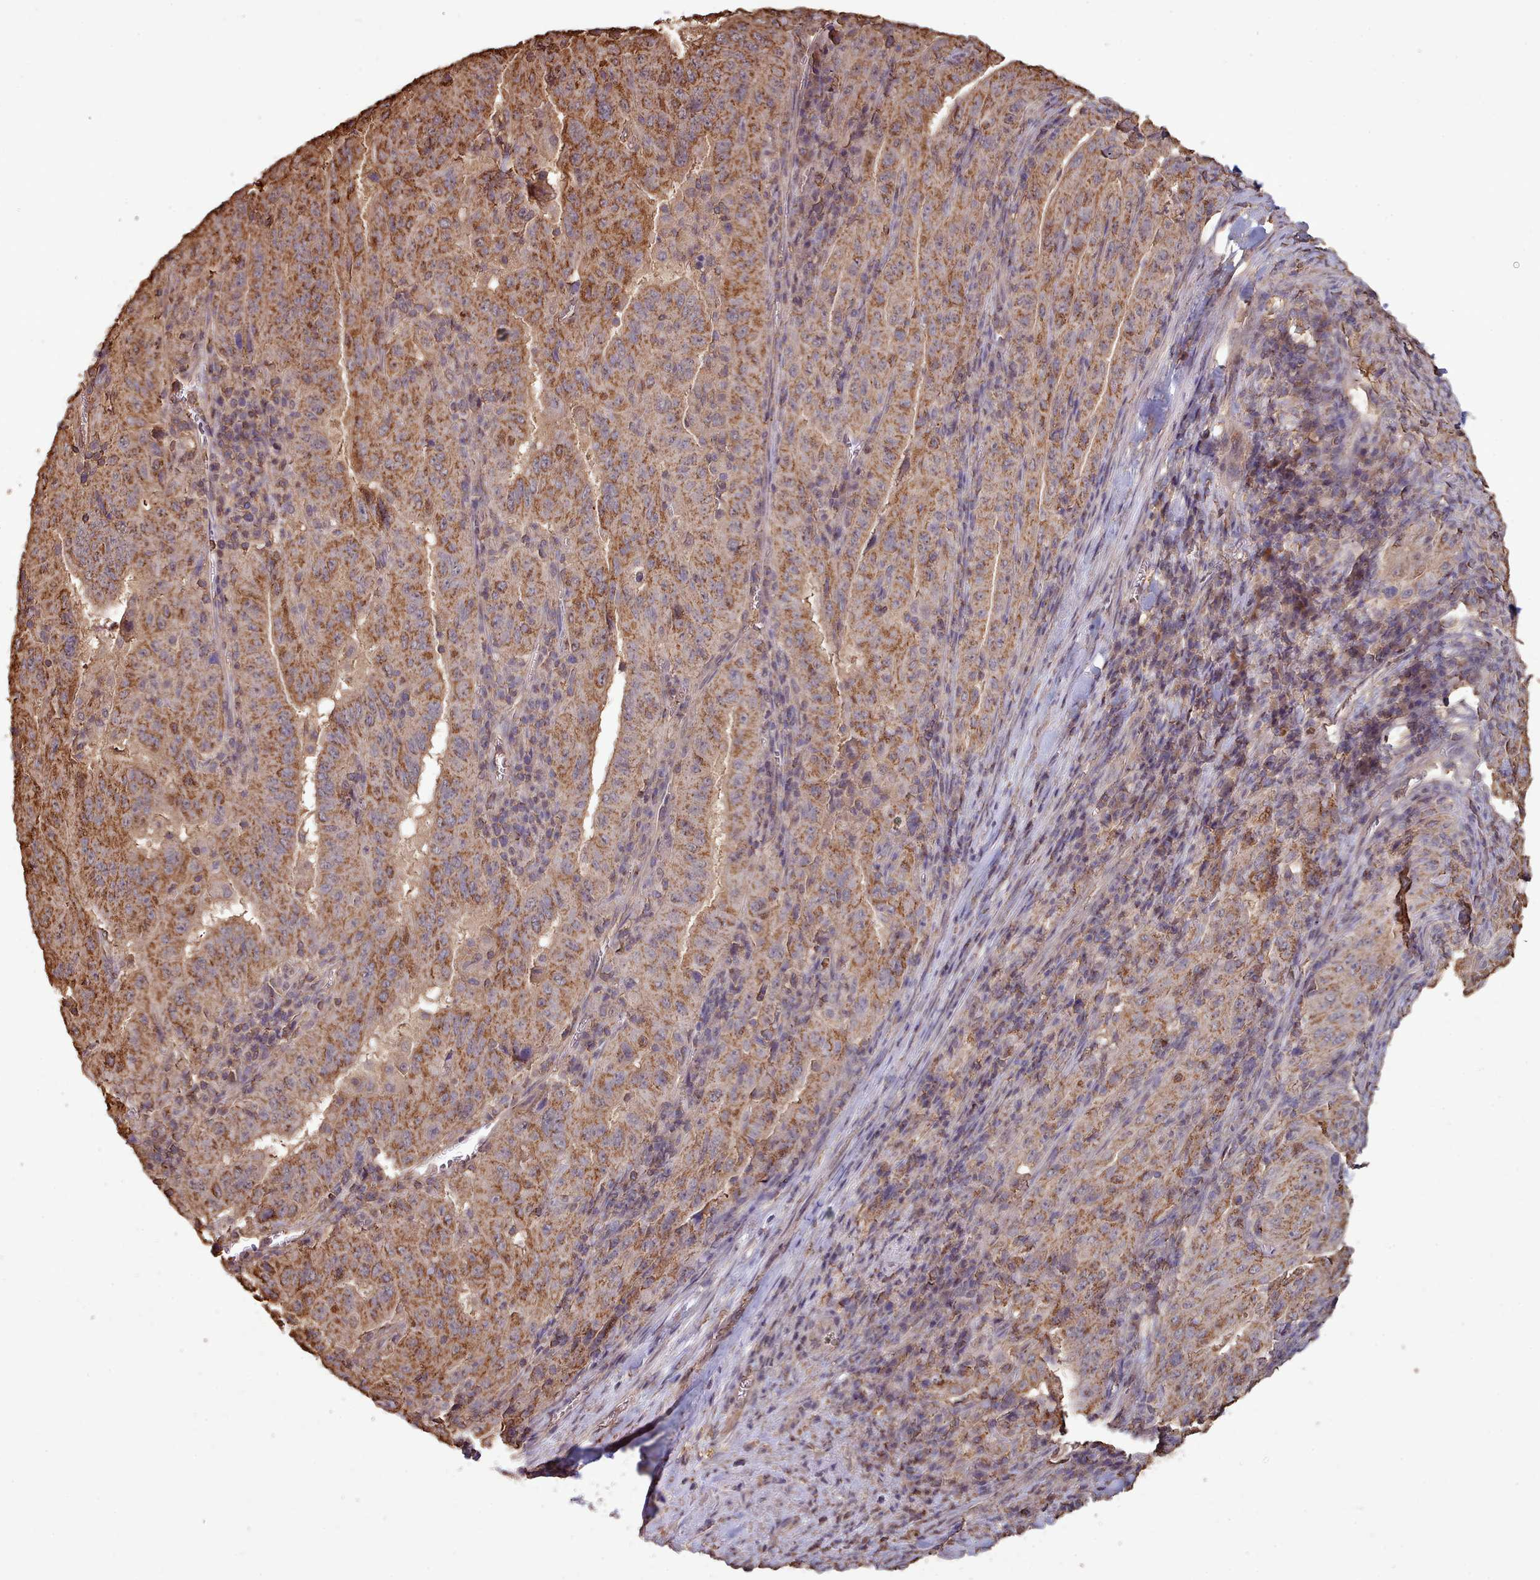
{"staining": {"intensity": "moderate", "quantity": ">75%", "location": "cytoplasmic/membranous"}, "tissue": "pancreatic cancer", "cell_type": "Tumor cells", "image_type": "cancer", "snomed": [{"axis": "morphology", "description": "Adenocarcinoma, NOS"}, {"axis": "topography", "description": "Pancreas"}], "caption": "A medium amount of moderate cytoplasmic/membranous expression is identified in about >75% of tumor cells in pancreatic cancer (adenocarcinoma) tissue.", "gene": "METRN", "patient": {"sex": "male", "age": 63}}